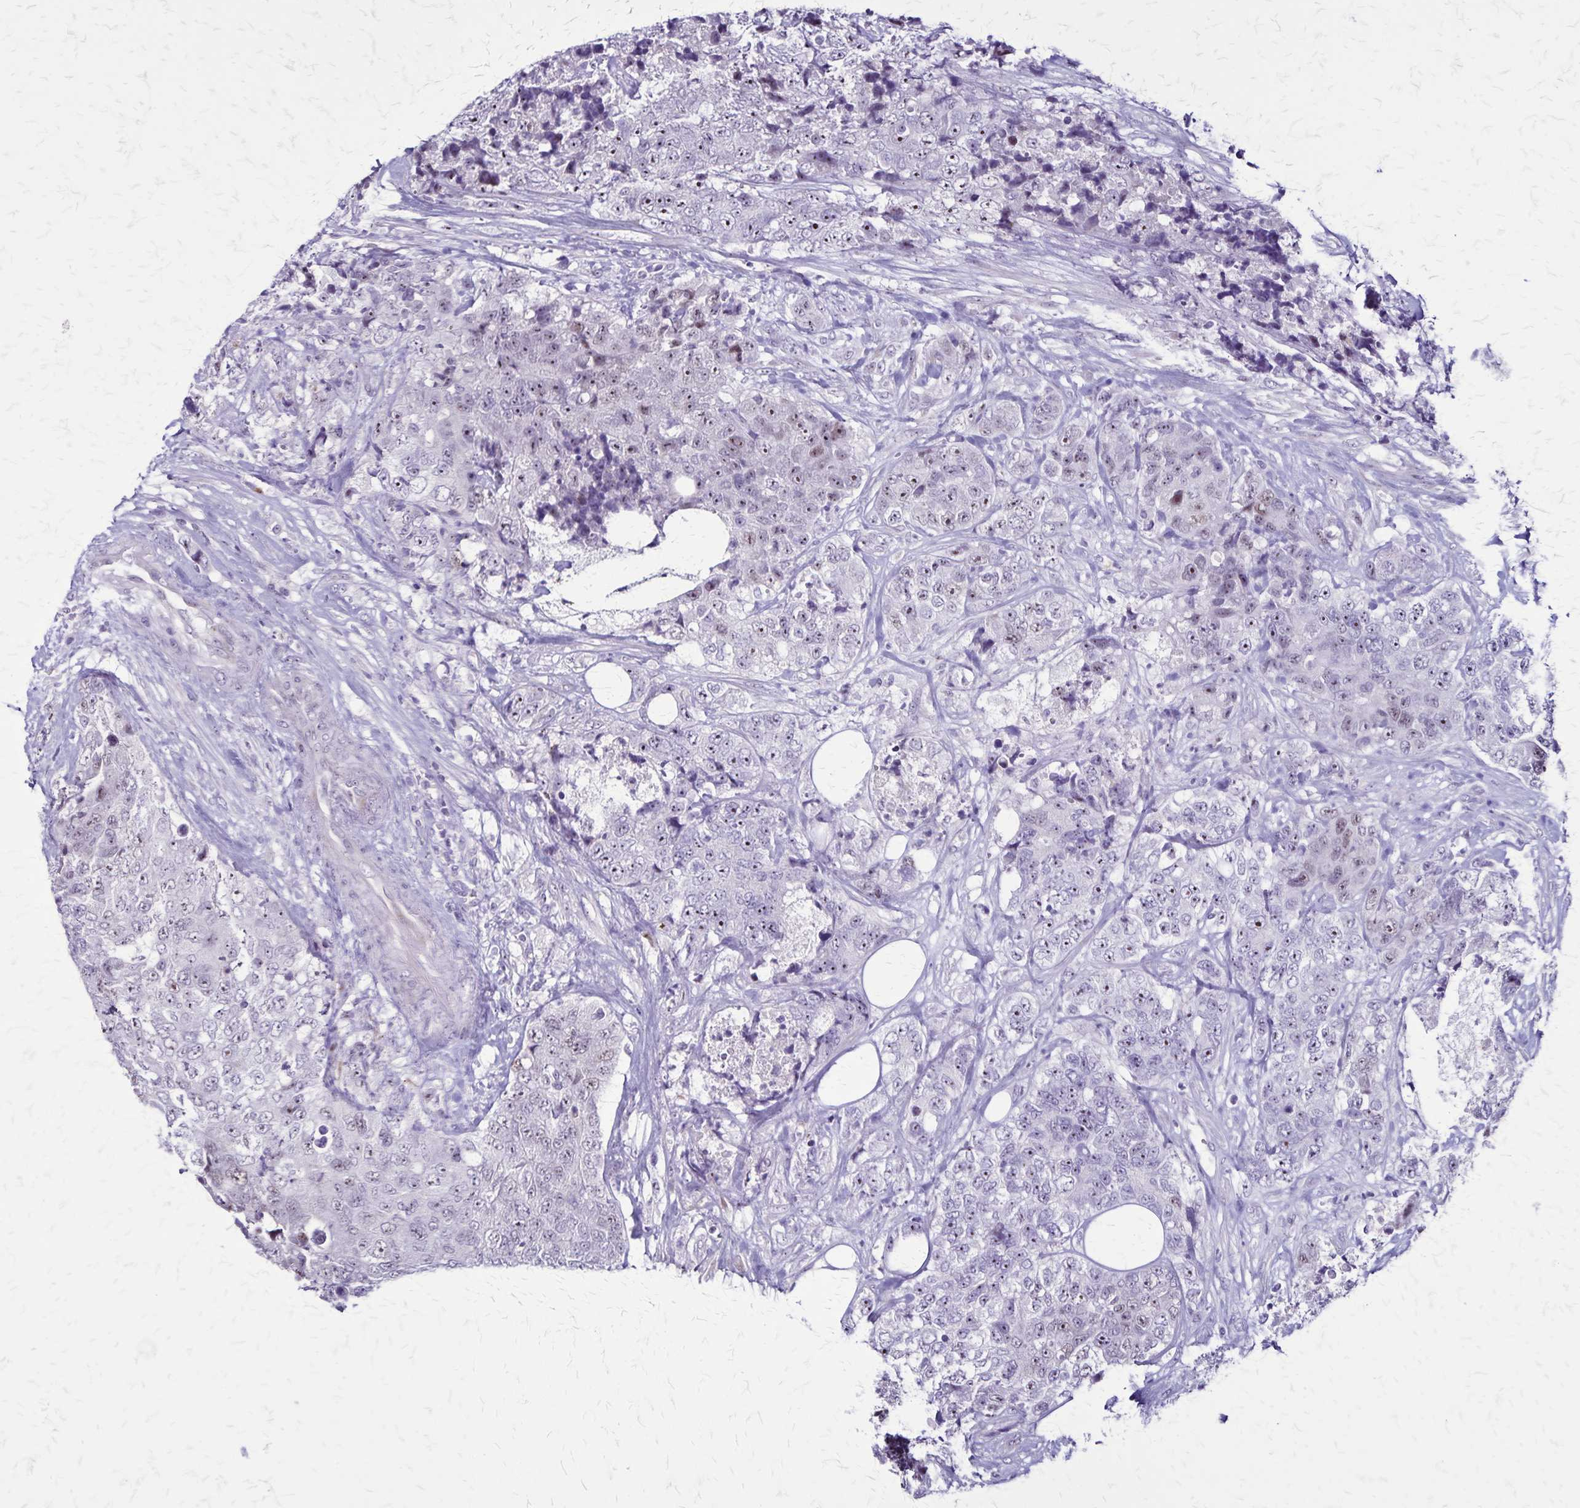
{"staining": {"intensity": "negative", "quantity": "none", "location": "none"}, "tissue": "urothelial cancer", "cell_type": "Tumor cells", "image_type": "cancer", "snomed": [{"axis": "morphology", "description": "Urothelial carcinoma, High grade"}, {"axis": "topography", "description": "Urinary bladder"}], "caption": "IHC histopathology image of urothelial cancer stained for a protein (brown), which demonstrates no staining in tumor cells.", "gene": "OR51B5", "patient": {"sex": "female", "age": 78}}